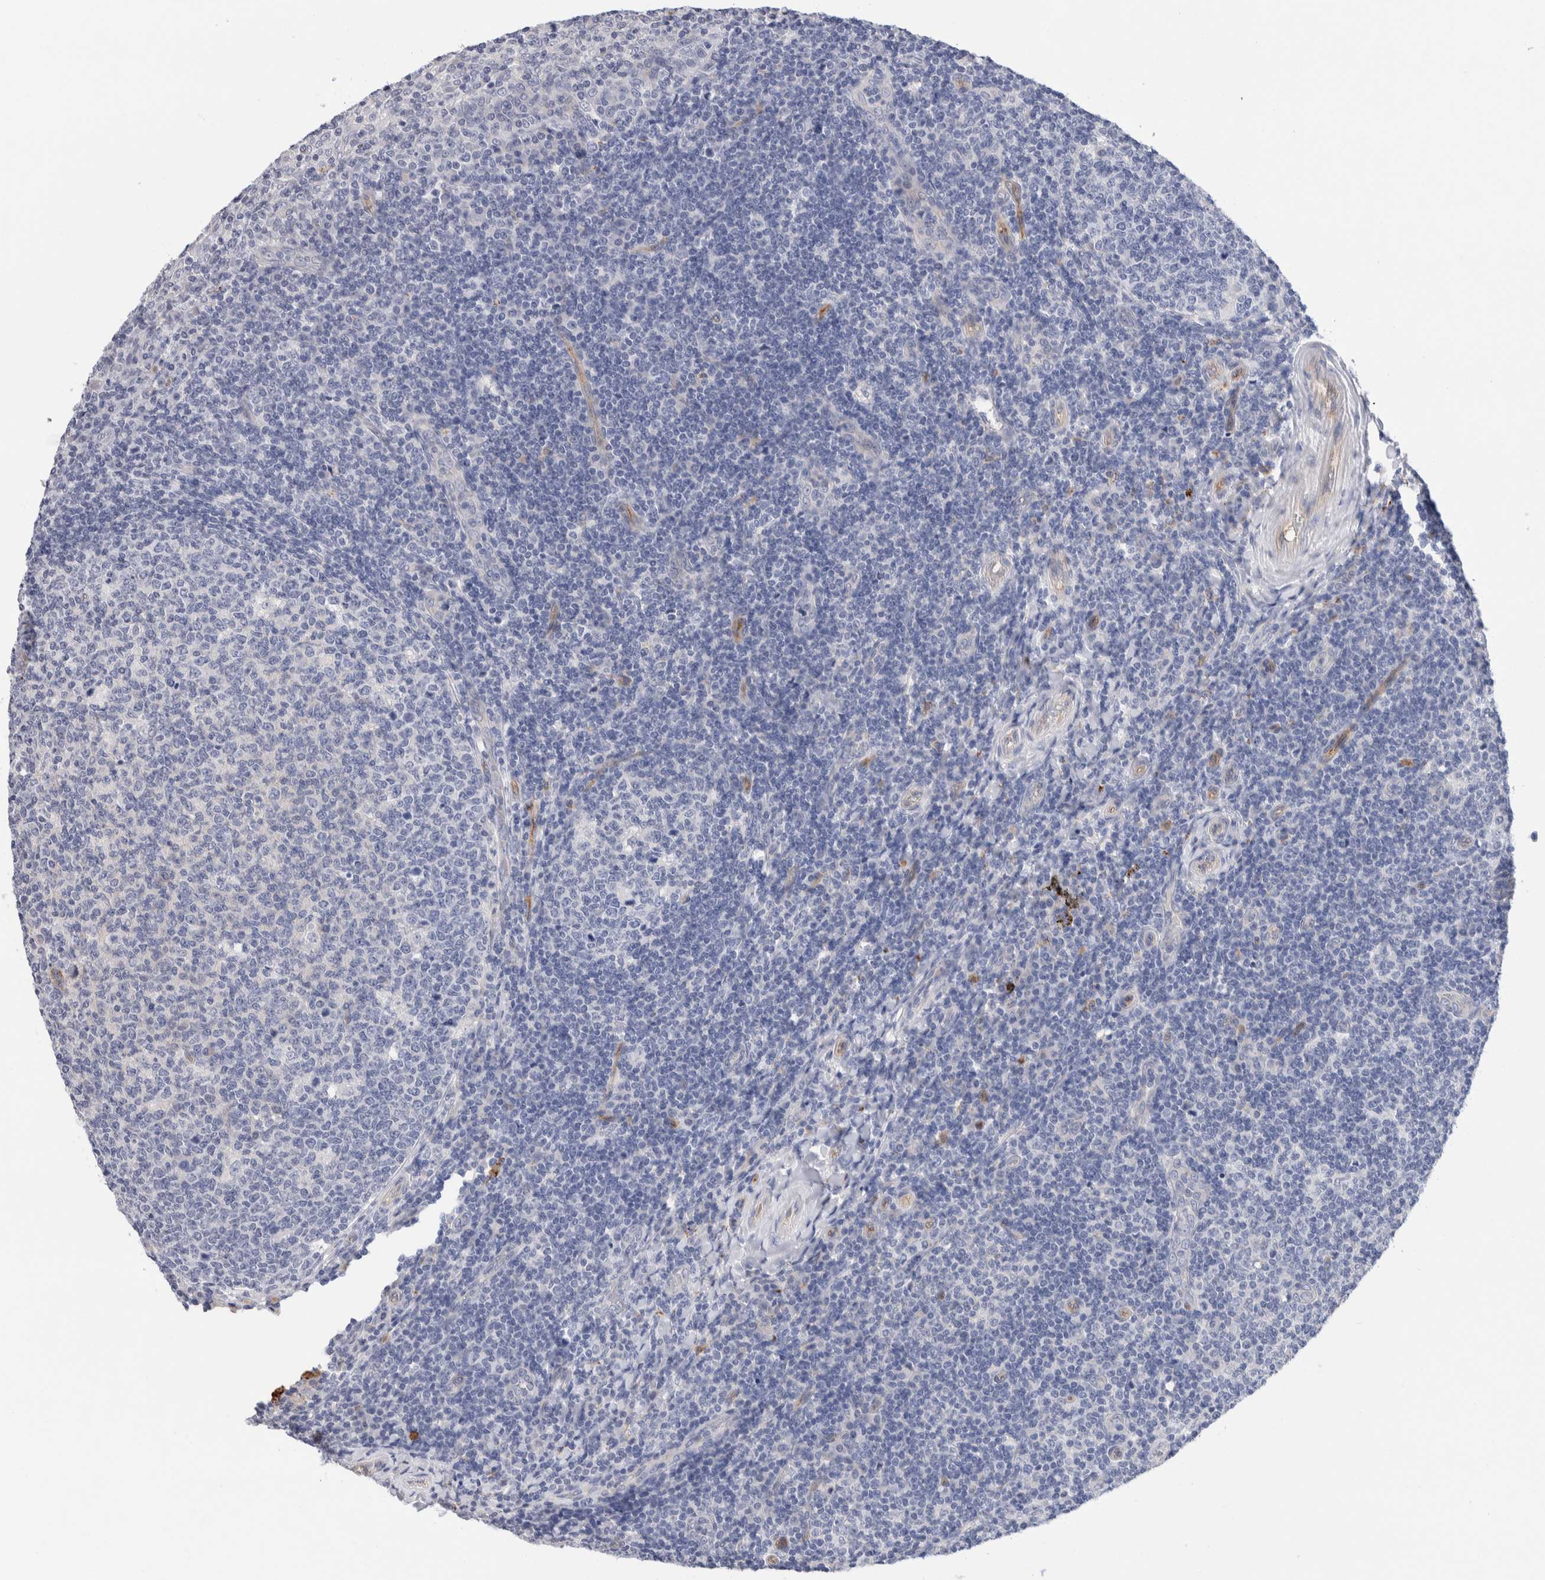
{"staining": {"intensity": "negative", "quantity": "none", "location": "none"}, "tissue": "tonsil", "cell_type": "Germinal center cells", "image_type": "normal", "snomed": [{"axis": "morphology", "description": "Normal tissue, NOS"}, {"axis": "topography", "description": "Tonsil"}], "caption": "This is an immunohistochemistry image of normal human tonsil. There is no expression in germinal center cells.", "gene": "METRNL", "patient": {"sex": "female", "age": 19}}